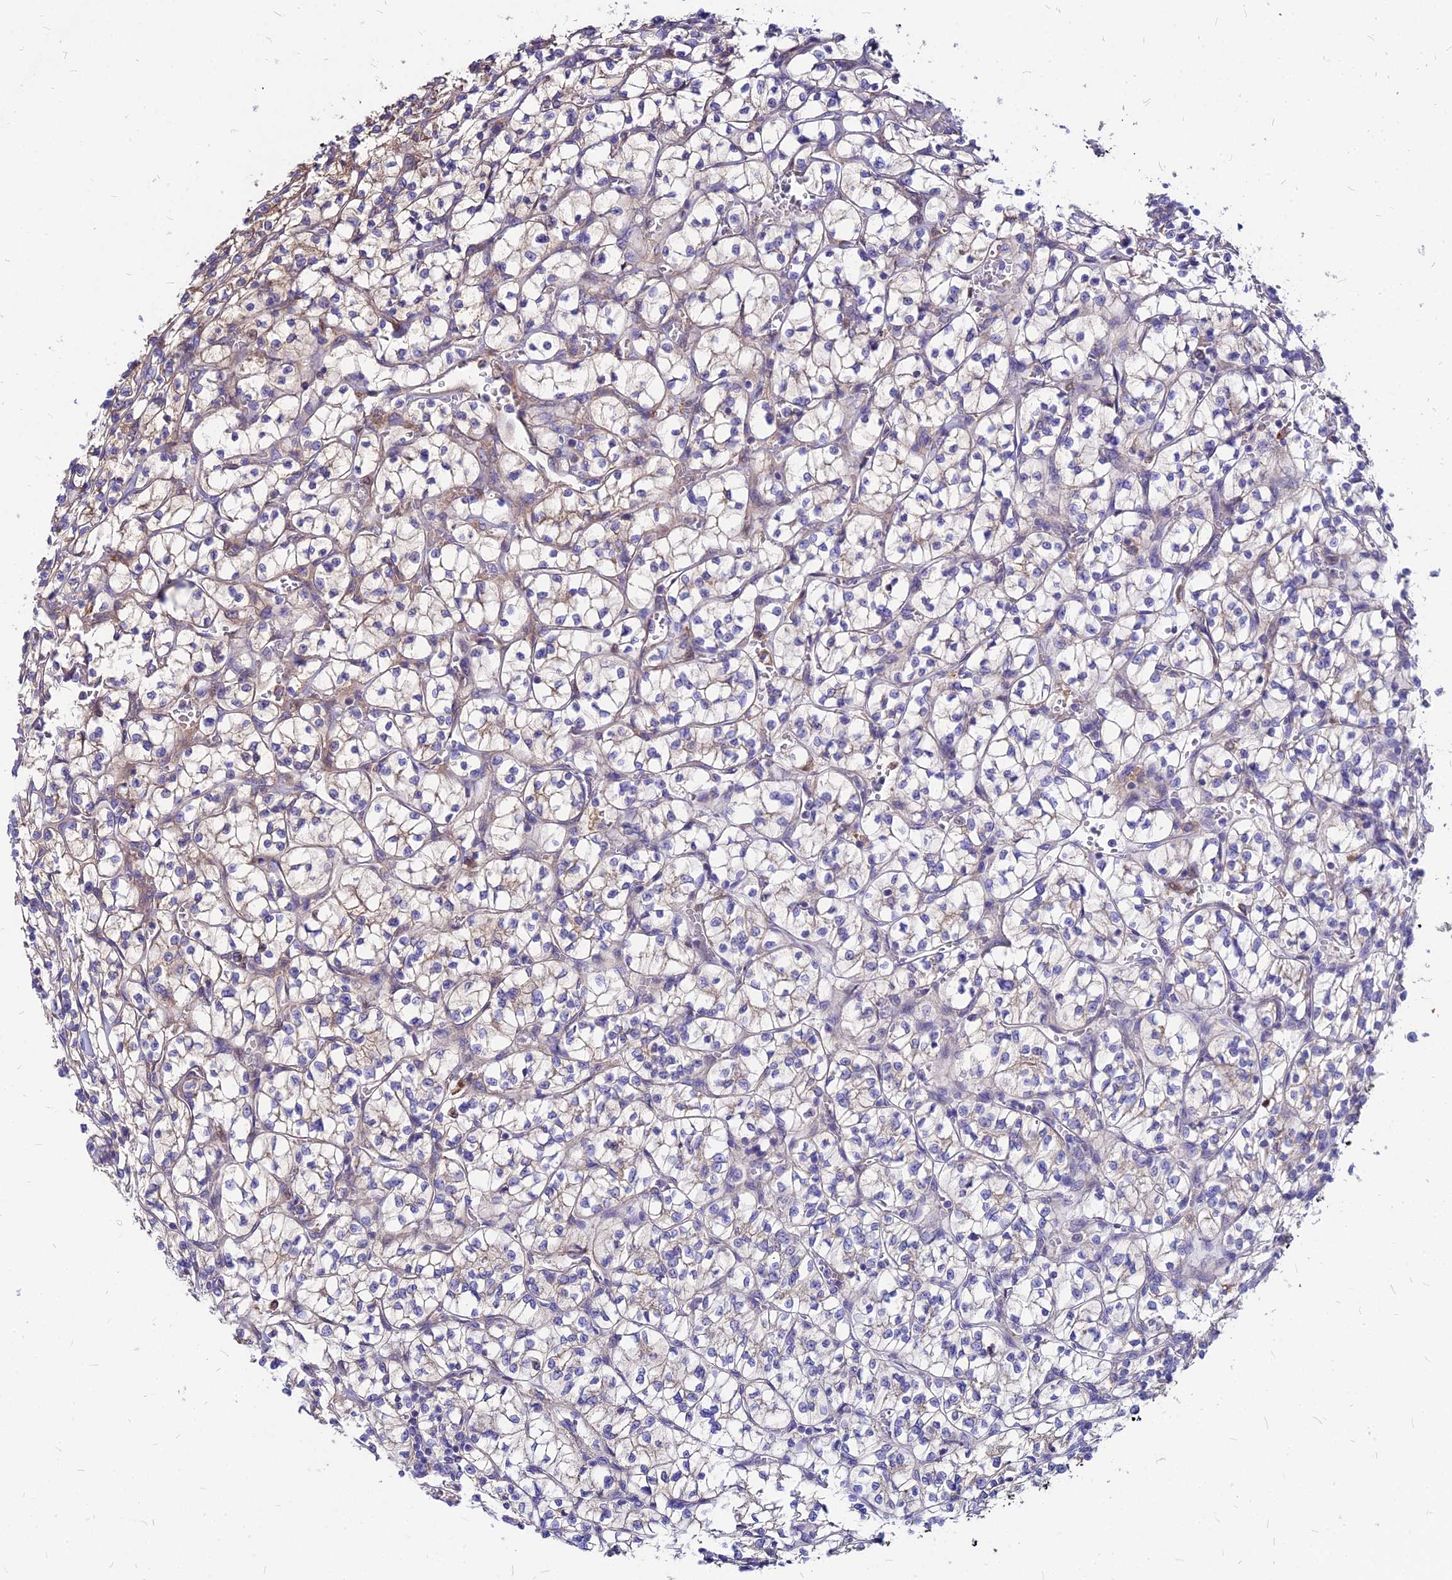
{"staining": {"intensity": "weak", "quantity": "<25%", "location": "cytoplasmic/membranous"}, "tissue": "renal cancer", "cell_type": "Tumor cells", "image_type": "cancer", "snomed": [{"axis": "morphology", "description": "Adenocarcinoma, NOS"}, {"axis": "topography", "description": "Kidney"}], "caption": "Human adenocarcinoma (renal) stained for a protein using immunohistochemistry reveals no positivity in tumor cells.", "gene": "ACSM6", "patient": {"sex": "female", "age": 64}}